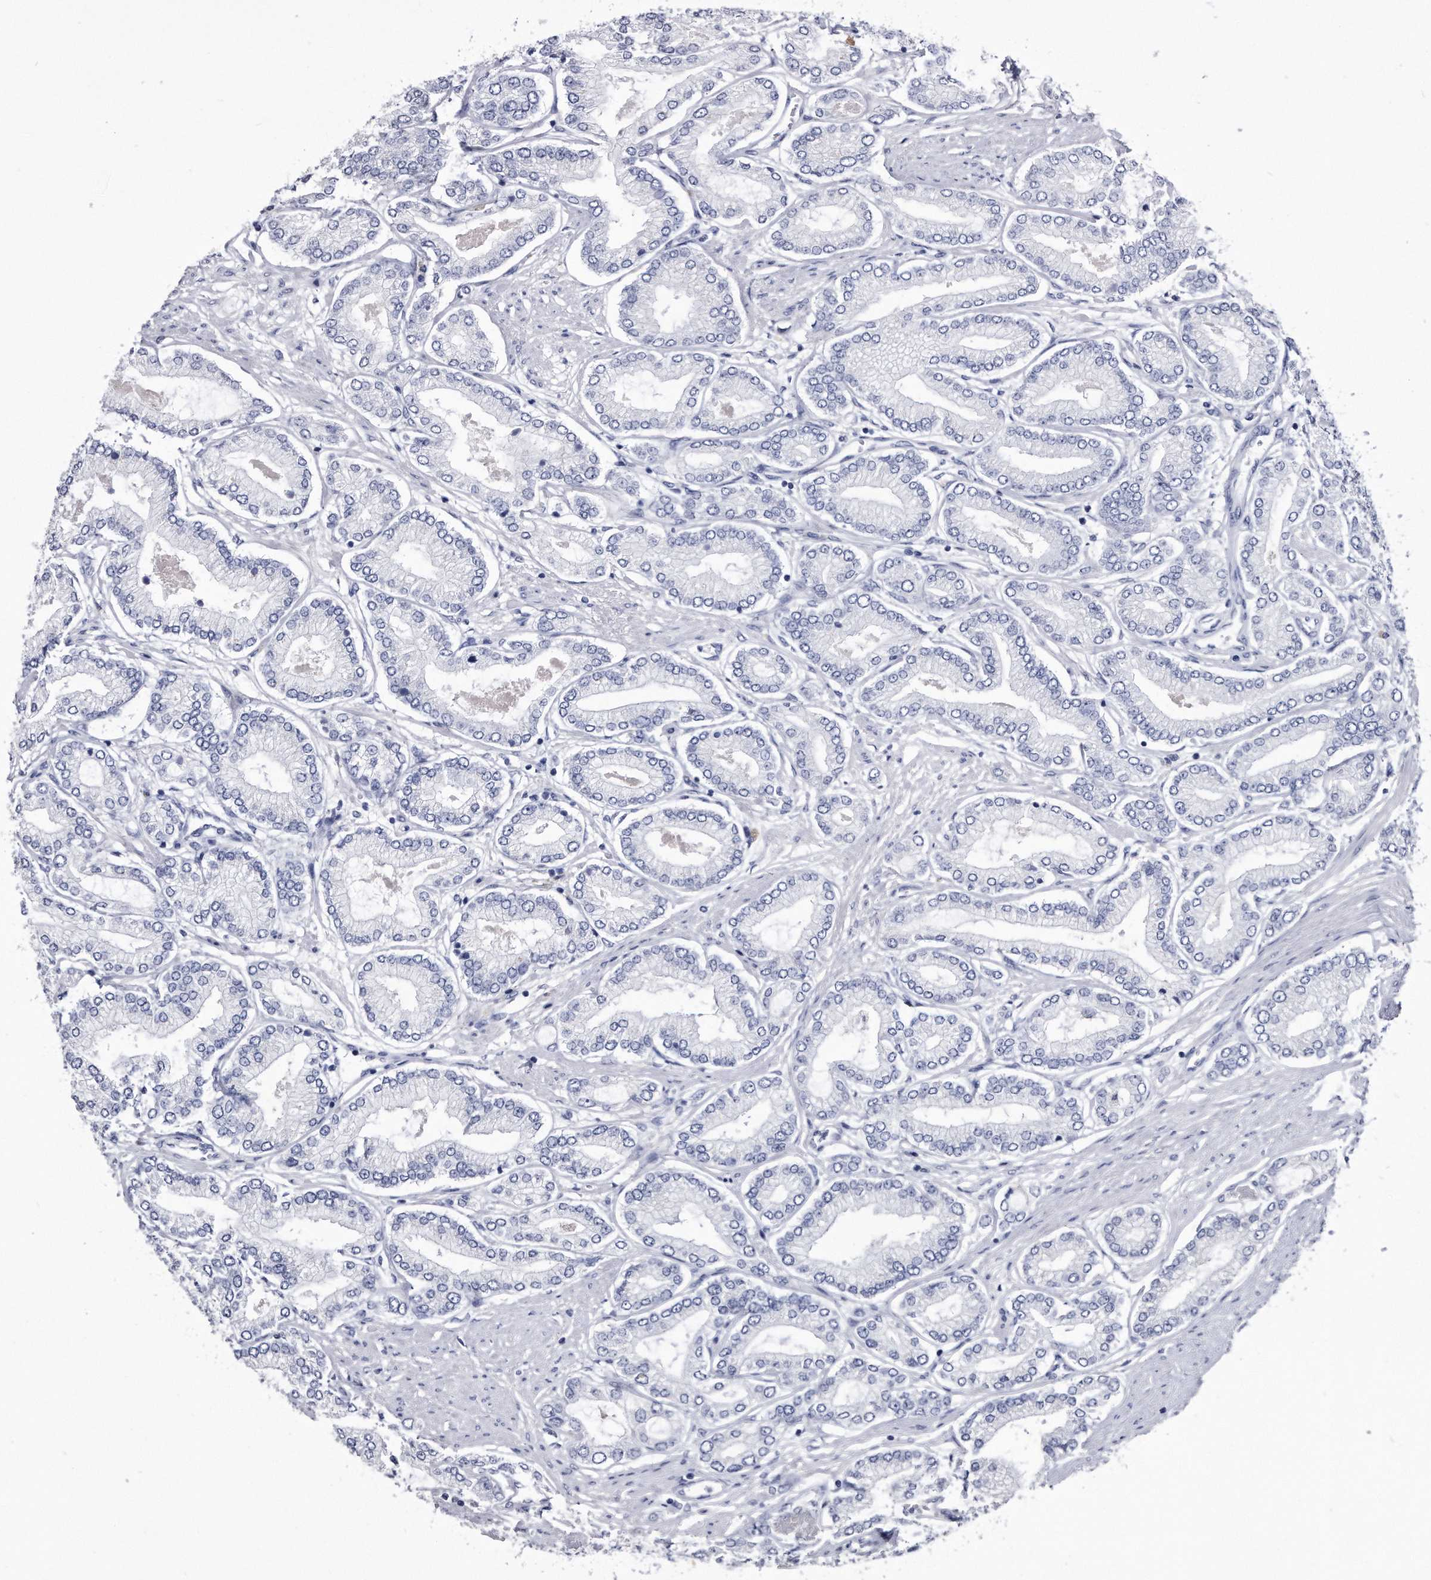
{"staining": {"intensity": "negative", "quantity": "none", "location": "none"}, "tissue": "prostate cancer", "cell_type": "Tumor cells", "image_type": "cancer", "snomed": [{"axis": "morphology", "description": "Adenocarcinoma, Low grade"}, {"axis": "topography", "description": "Prostate"}], "caption": "IHC micrograph of human low-grade adenocarcinoma (prostate) stained for a protein (brown), which shows no staining in tumor cells. The staining was performed using DAB to visualize the protein expression in brown, while the nuclei were stained in blue with hematoxylin (Magnification: 20x).", "gene": "KCTD8", "patient": {"sex": "male", "age": 63}}